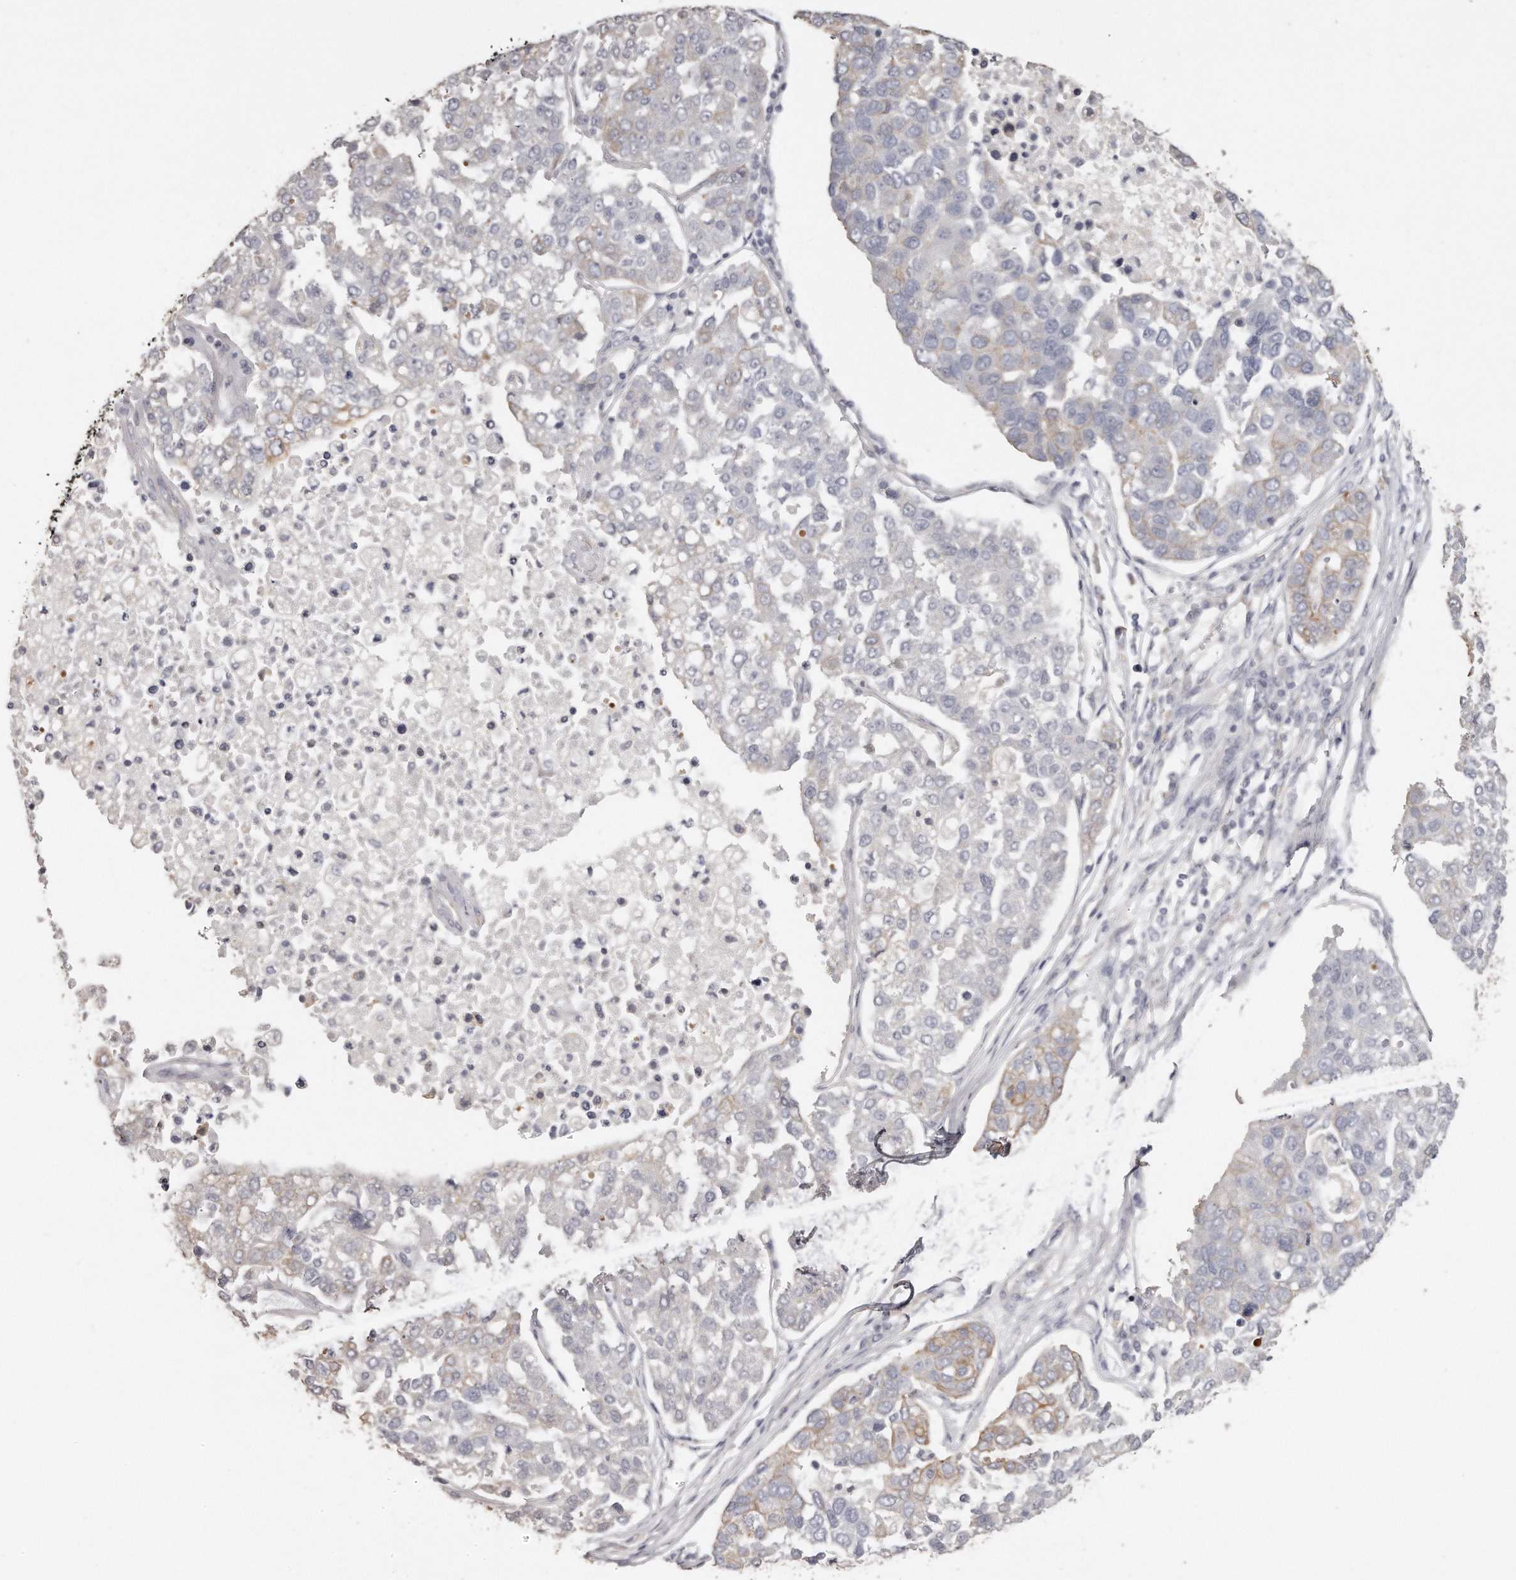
{"staining": {"intensity": "moderate", "quantity": "<25%", "location": "cytoplasmic/membranous"}, "tissue": "pancreatic cancer", "cell_type": "Tumor cells", "image_type": "cancer", "snomed": [{"axis": "morphology", "description": "Adenocarcinoma, NOS"}, {"axis": "topography", "description": "Pancreas"}], "caption": "This photomicrograph shows immunohistochemistry (IHC) staining of human pancreatic adenocarcinoma, with low moderate cytoplasmic/membranous staining in about <25% of tumor cells.", "gene": "ZYG11A", "patient": {"sex": "female", "age": 61}}